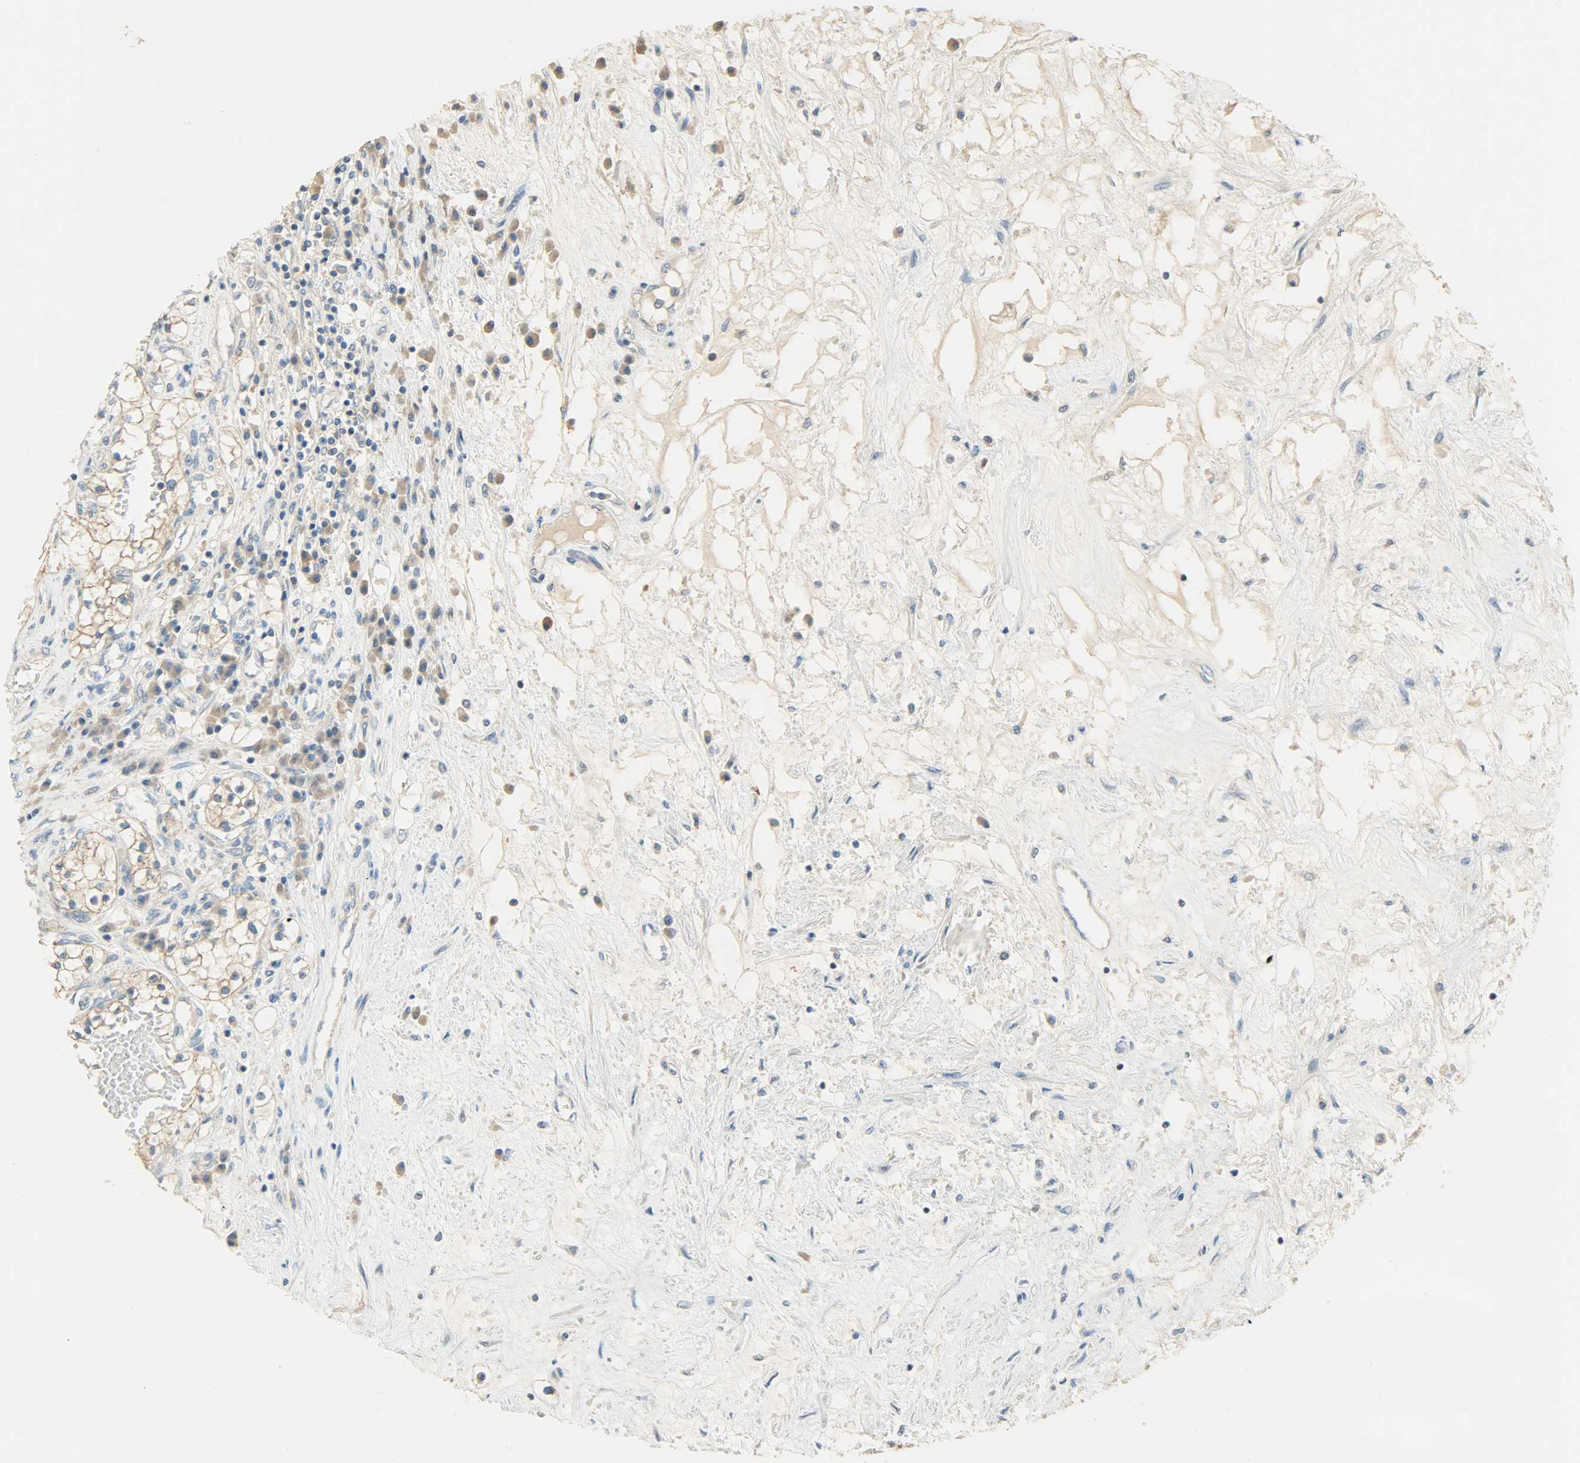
{"staining": {"intensity": "moderate", "quantity": ">75%", "location": "cytoplasmic/membranous"}, "tissue": "renal cancer", "cell_type": "Tumor cells", "image_type": "cancer", "snomed": [{"axis": "morphology", "description": "Adenocarcinoma, NOS"}, {"axis": "topography", "description": "Kidney"}], "caption": "Moderate cytoplasmic/membranous expression for a protein is identified in approximately >75% of tumor cells of renal cancer using immunohistochemistry (IHC).", "gene": "DSG2", "patient": {"sex": "male", "age": 68}}